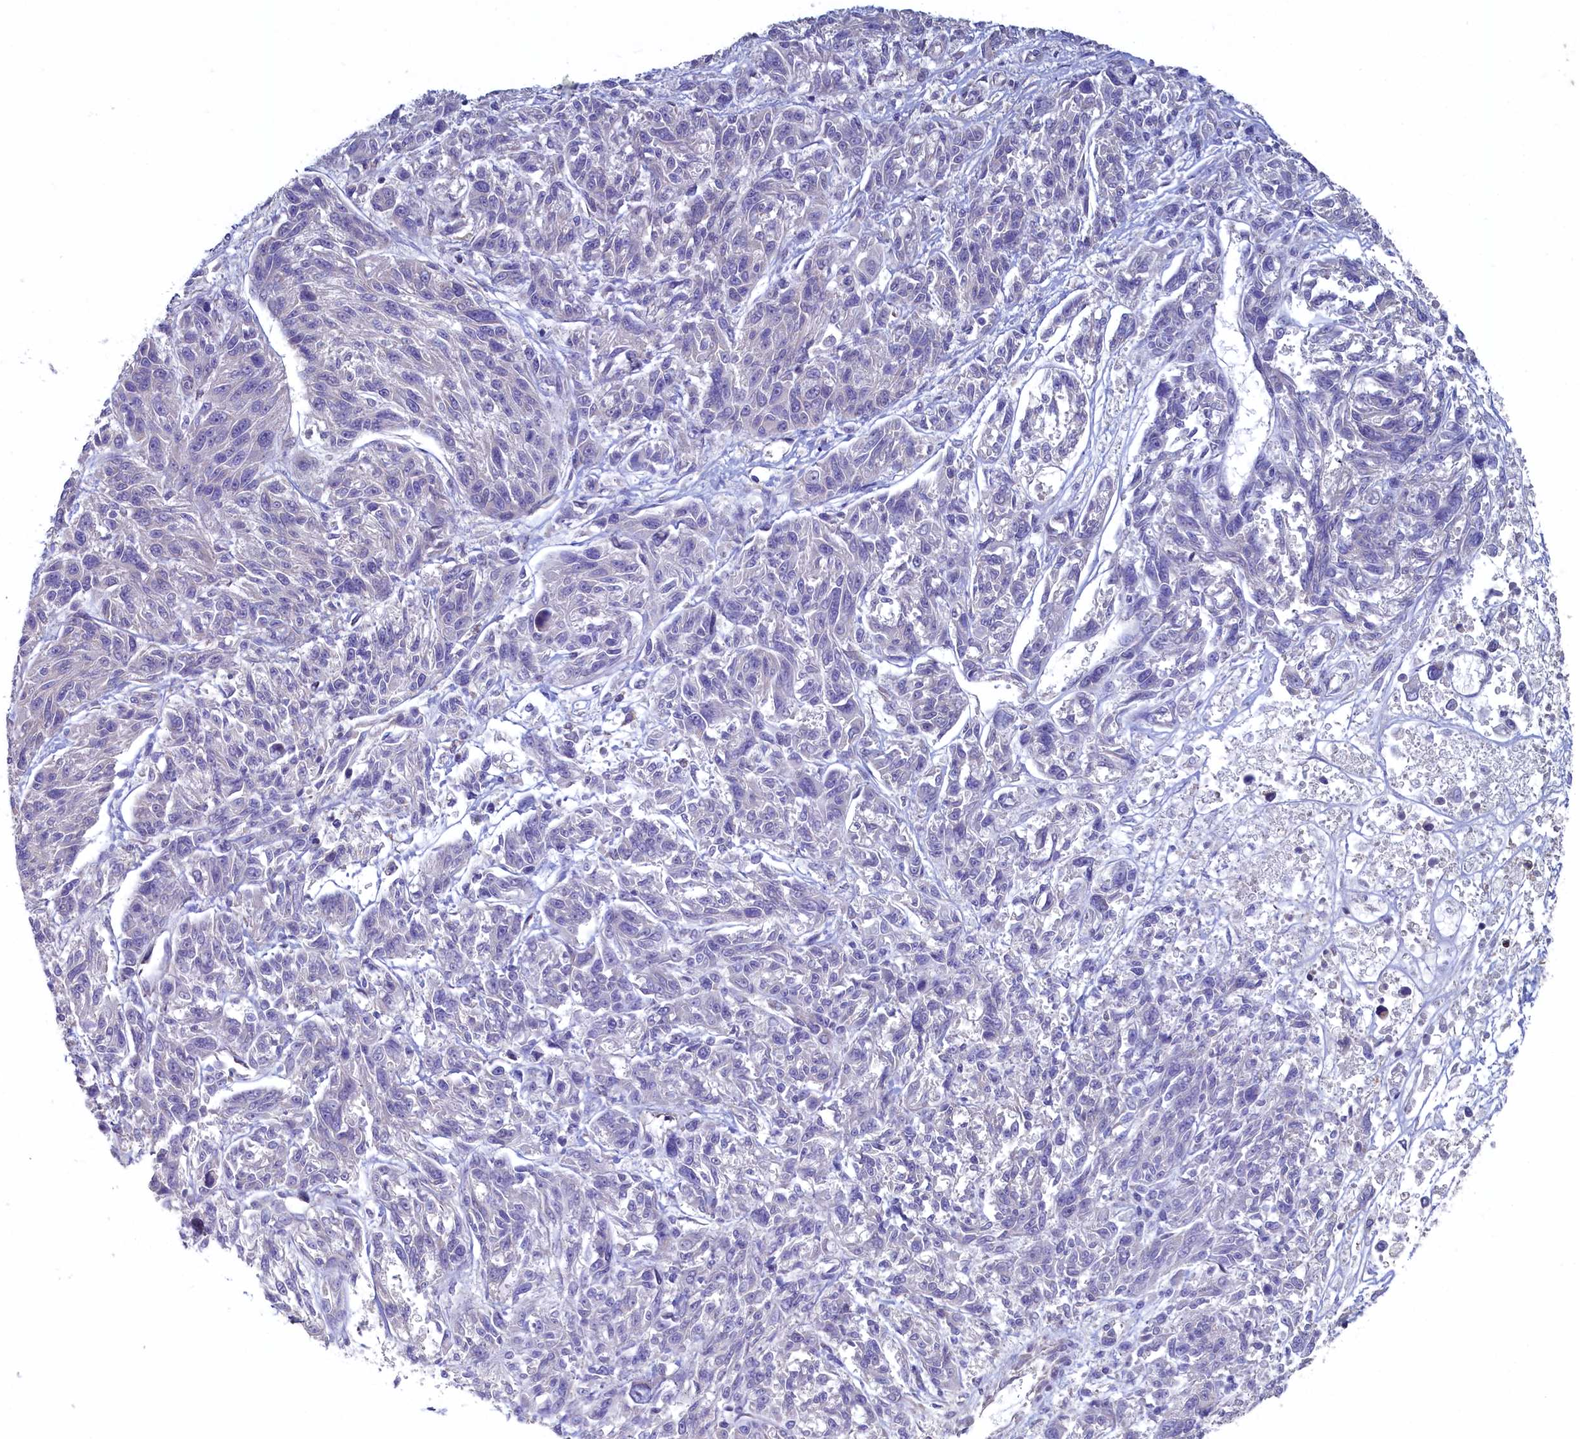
{"staining": {"intensity": "negative", "quantity": "none", "location": "none"}, "tissue": "melanoma", "cell_type": "Tumor cells", "image_type": "cancer", "snomed": [{"axis": "morphology", "description": "Malignant melanoma, NOS"}, {"axis": "topography", "description": "Skin"}], "caption": "High power microscopy photomicrograph of an IHC micrograph of malignant melanoma, revealing no significant positivity in tumor cells.", "gene": "SPATA2L", "patient": {"sex": "male", "age": 53}}